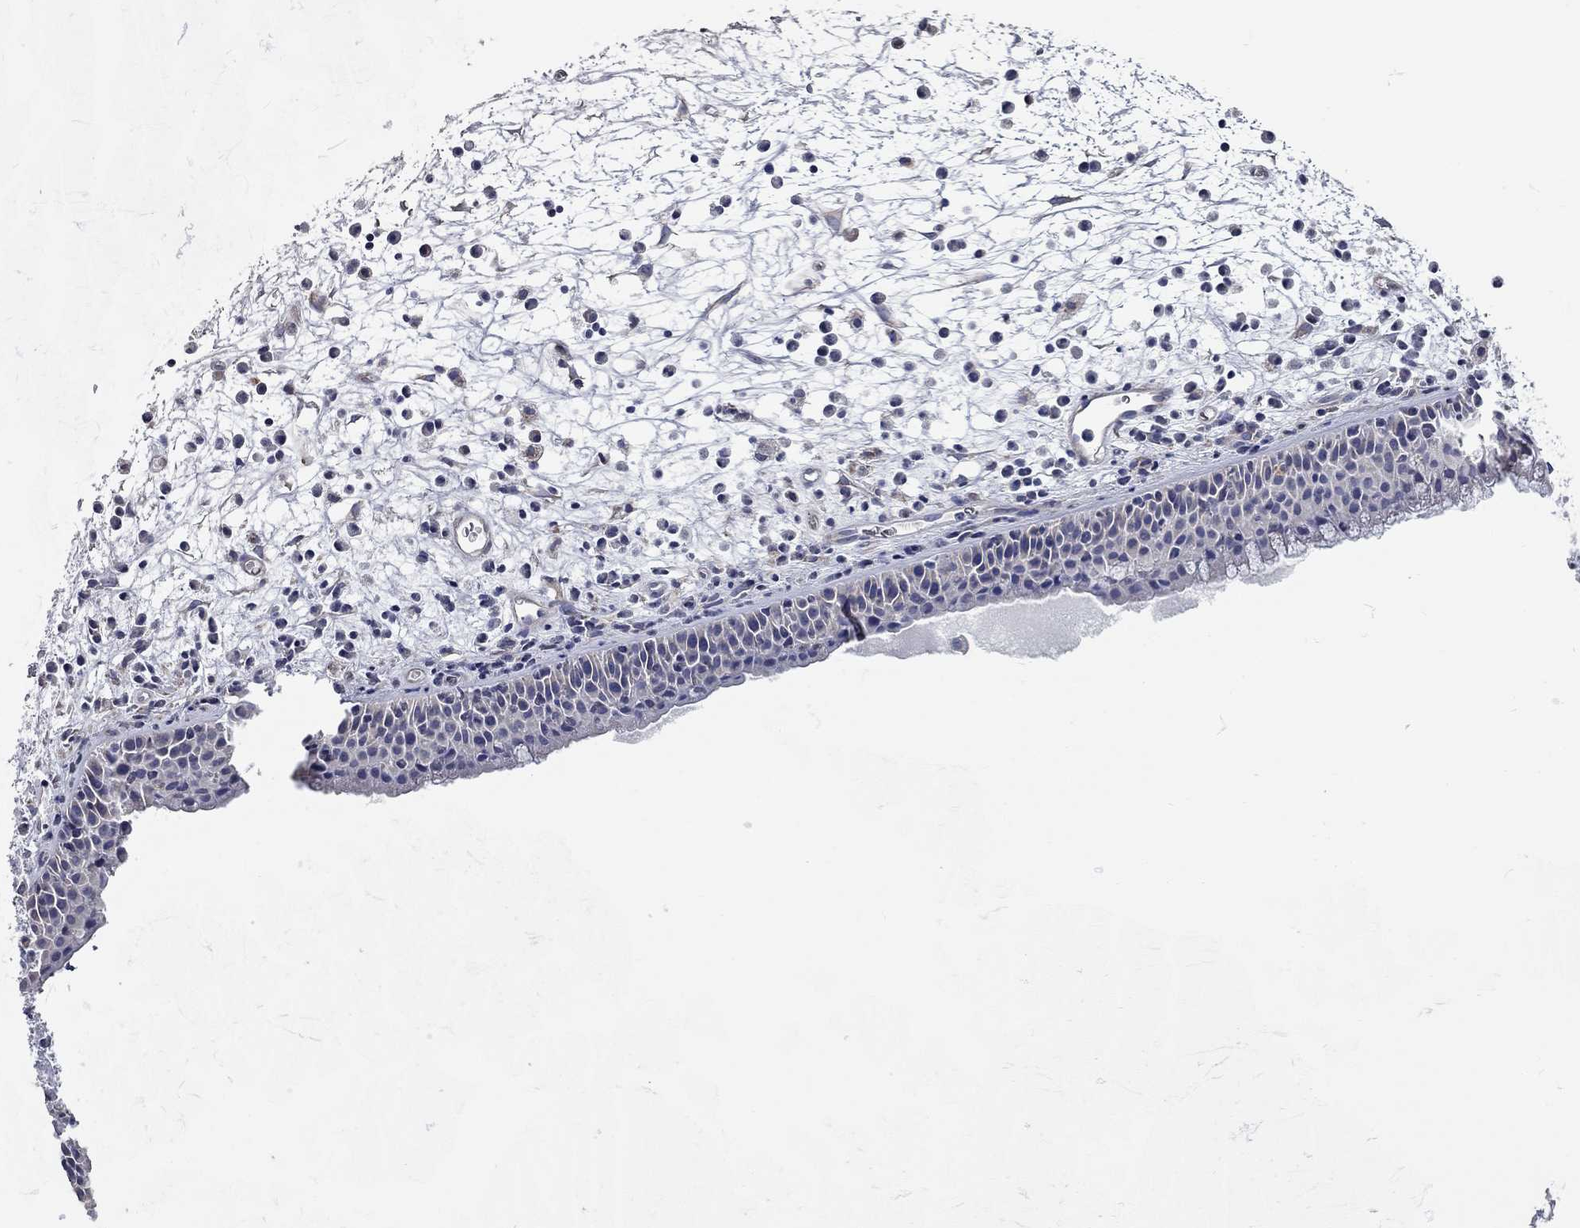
{"staining": {"intensity": "negative", "quantity": "none", "location": "none"}, "tissue": "nasopharynx", "cell_type": "Respiratory epithelial cells", "image_type": "normal", "snomed": [{"axis": "morphology", "description": "Normal tissue, NOS"}, {"axis": "topography", "description": "Nasopharynx"}], "caption": "Image shows no protein staining in respiratory epithelial cells of unremarkable nasopharynx.", "gene": "XAGE2", "patient": {"sex": "female", "age": 73}}